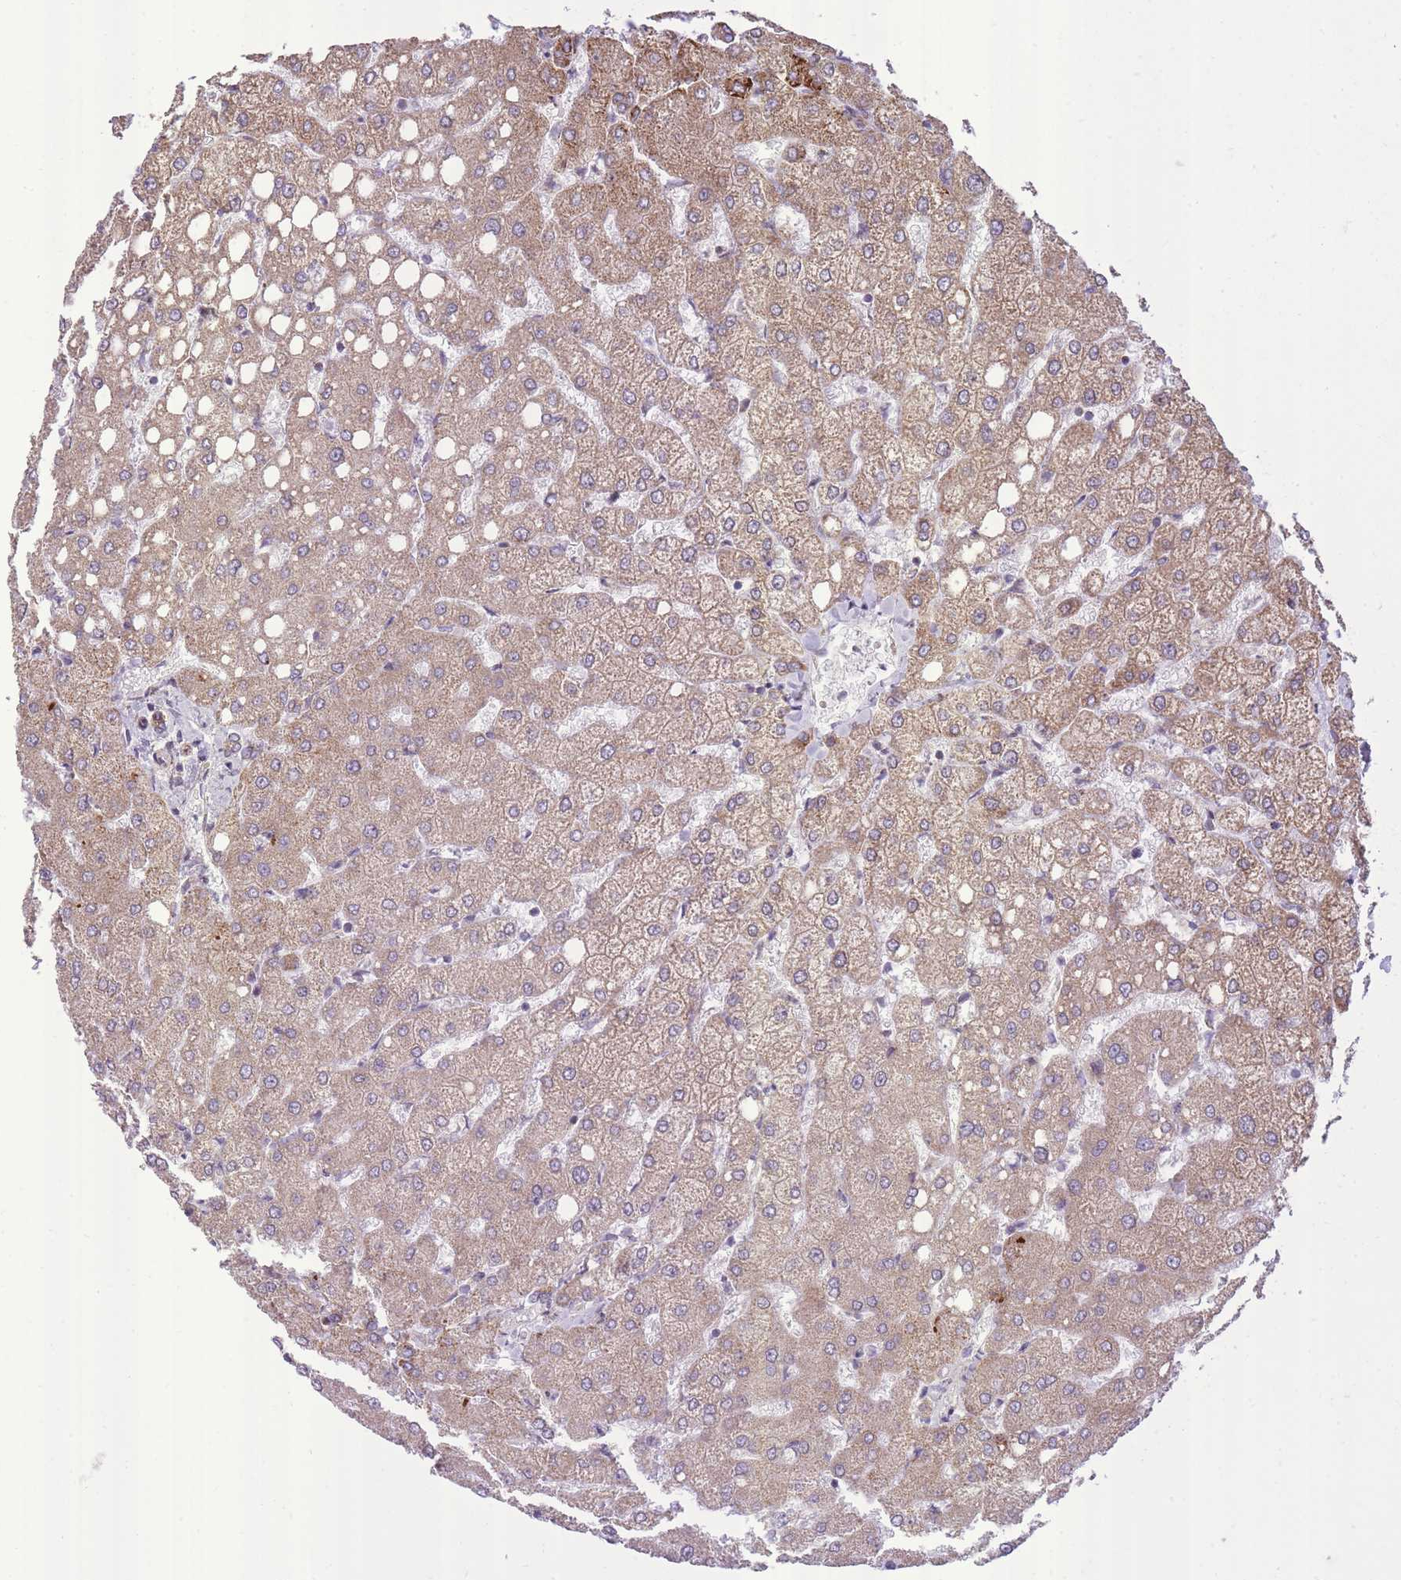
{"staining": {"intensity": "negative", "quantity": "none", "location": "none"}, "tissue": "liver", "cell_type": "Cholangiocytes", "image_type": "normal", "snomed": [{"axis": "morphology", "description": "Normal tissue, NOS"}, {"axis": "topography", "description": "Liver"}], "caption": "Cholangiocytes are negative for protein expression in benign human liver. (Stains: DAB immunohistochemistry with hematoxylin counter stain, Microscopy: brightfield microscopy at high magnification).", "gene": "SLC4A4", "patient": {"sex": "female", "age": 54}}